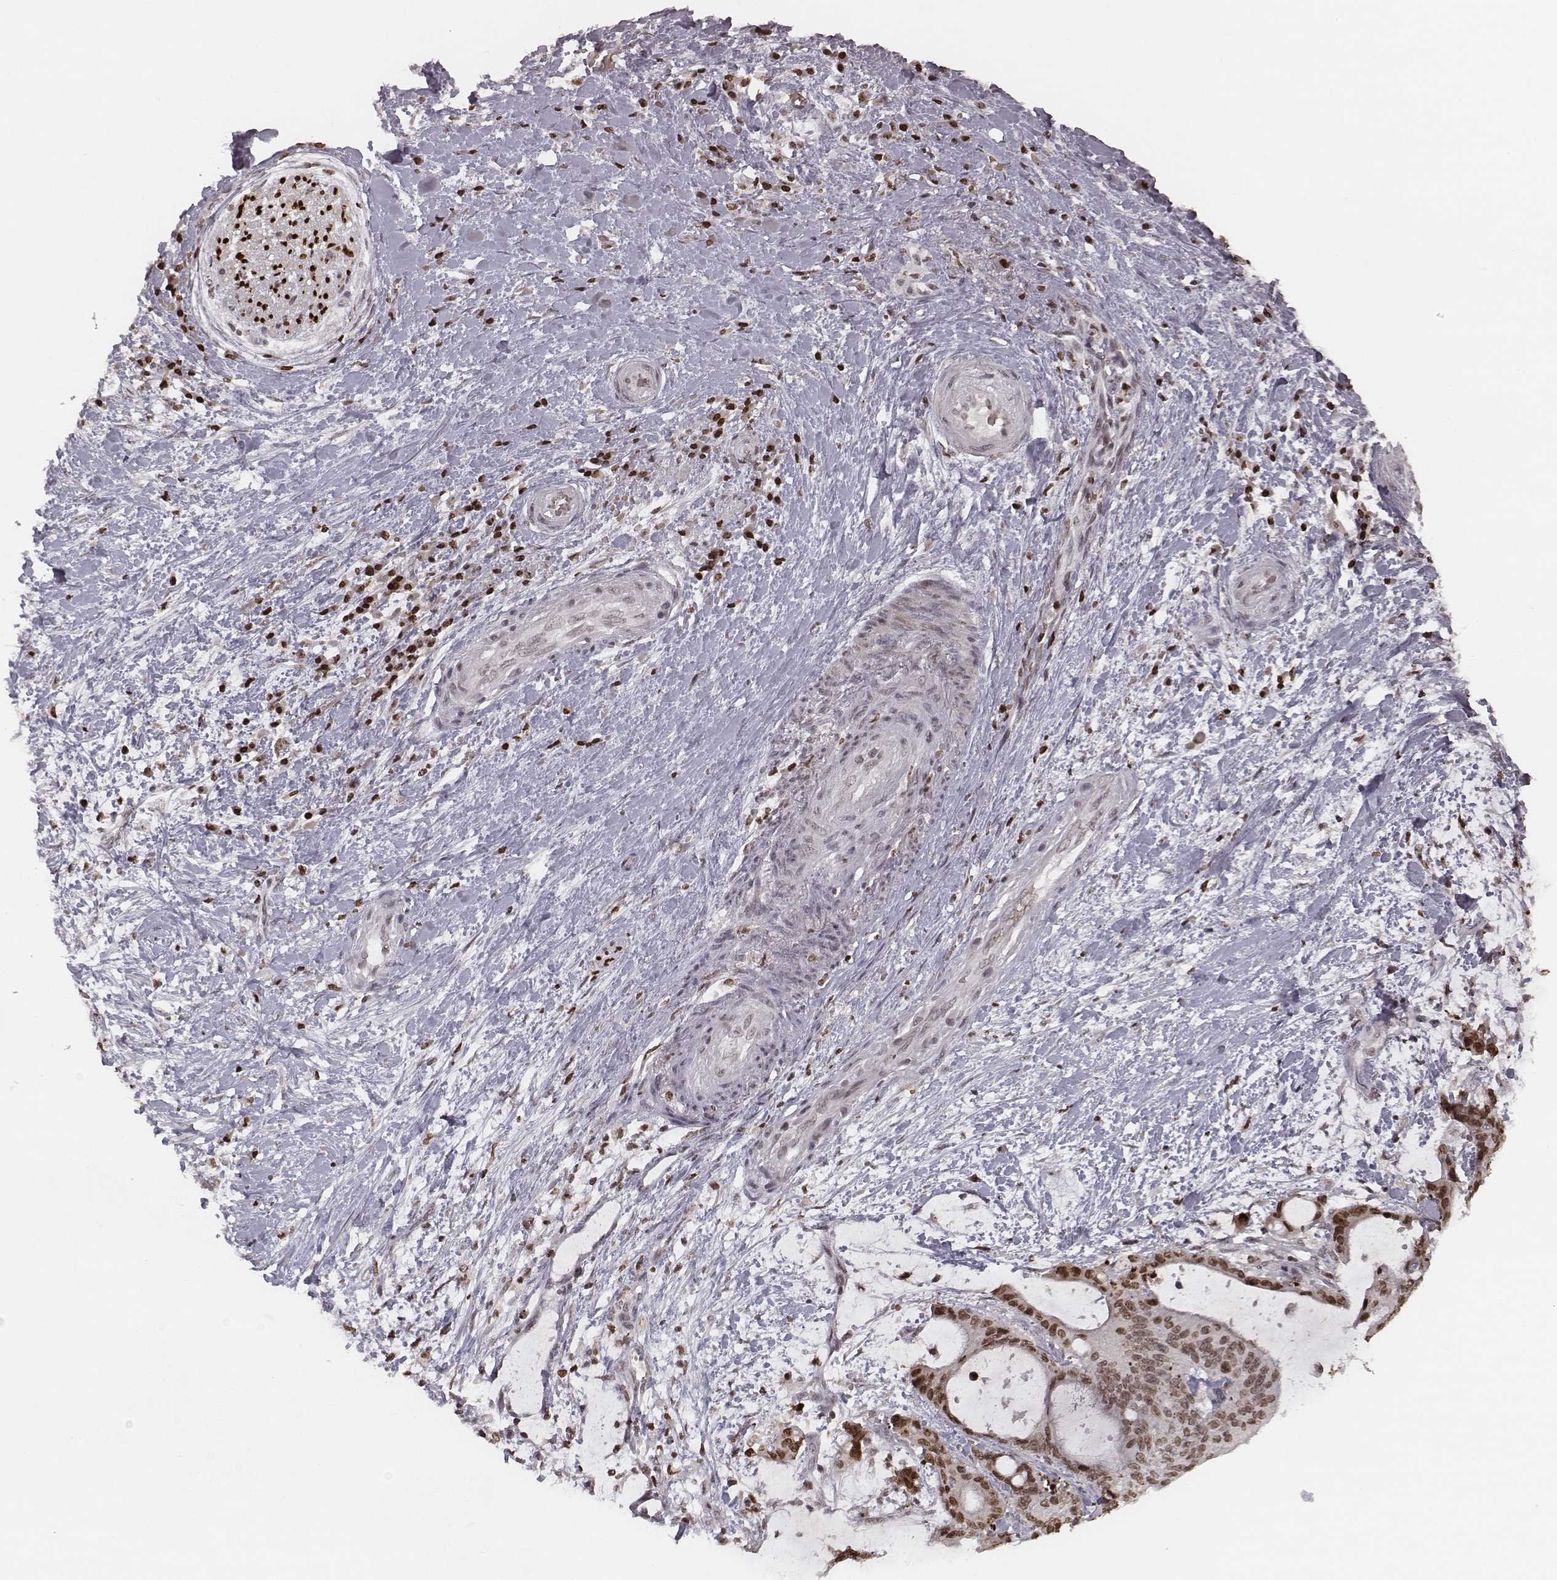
{"staining": {"intensity": "strong", "quantity": ">75%", "location": "nuclear"}, "tissue": "liver cancer", "cell_type": "Tumor cells", "image_type": "cancer", "snomed": [{"axis": "morphology", "description": "Cholangiocarcinoma"}, {"axis": "topography", "description": "Liver"}], "caption": "Liver cancer stained with a brown dye displays strong nuclear positive expression in about >75% of tumor cells.", "gene": "HMGA2", "patient": {"sex": "female", "age": 73}}